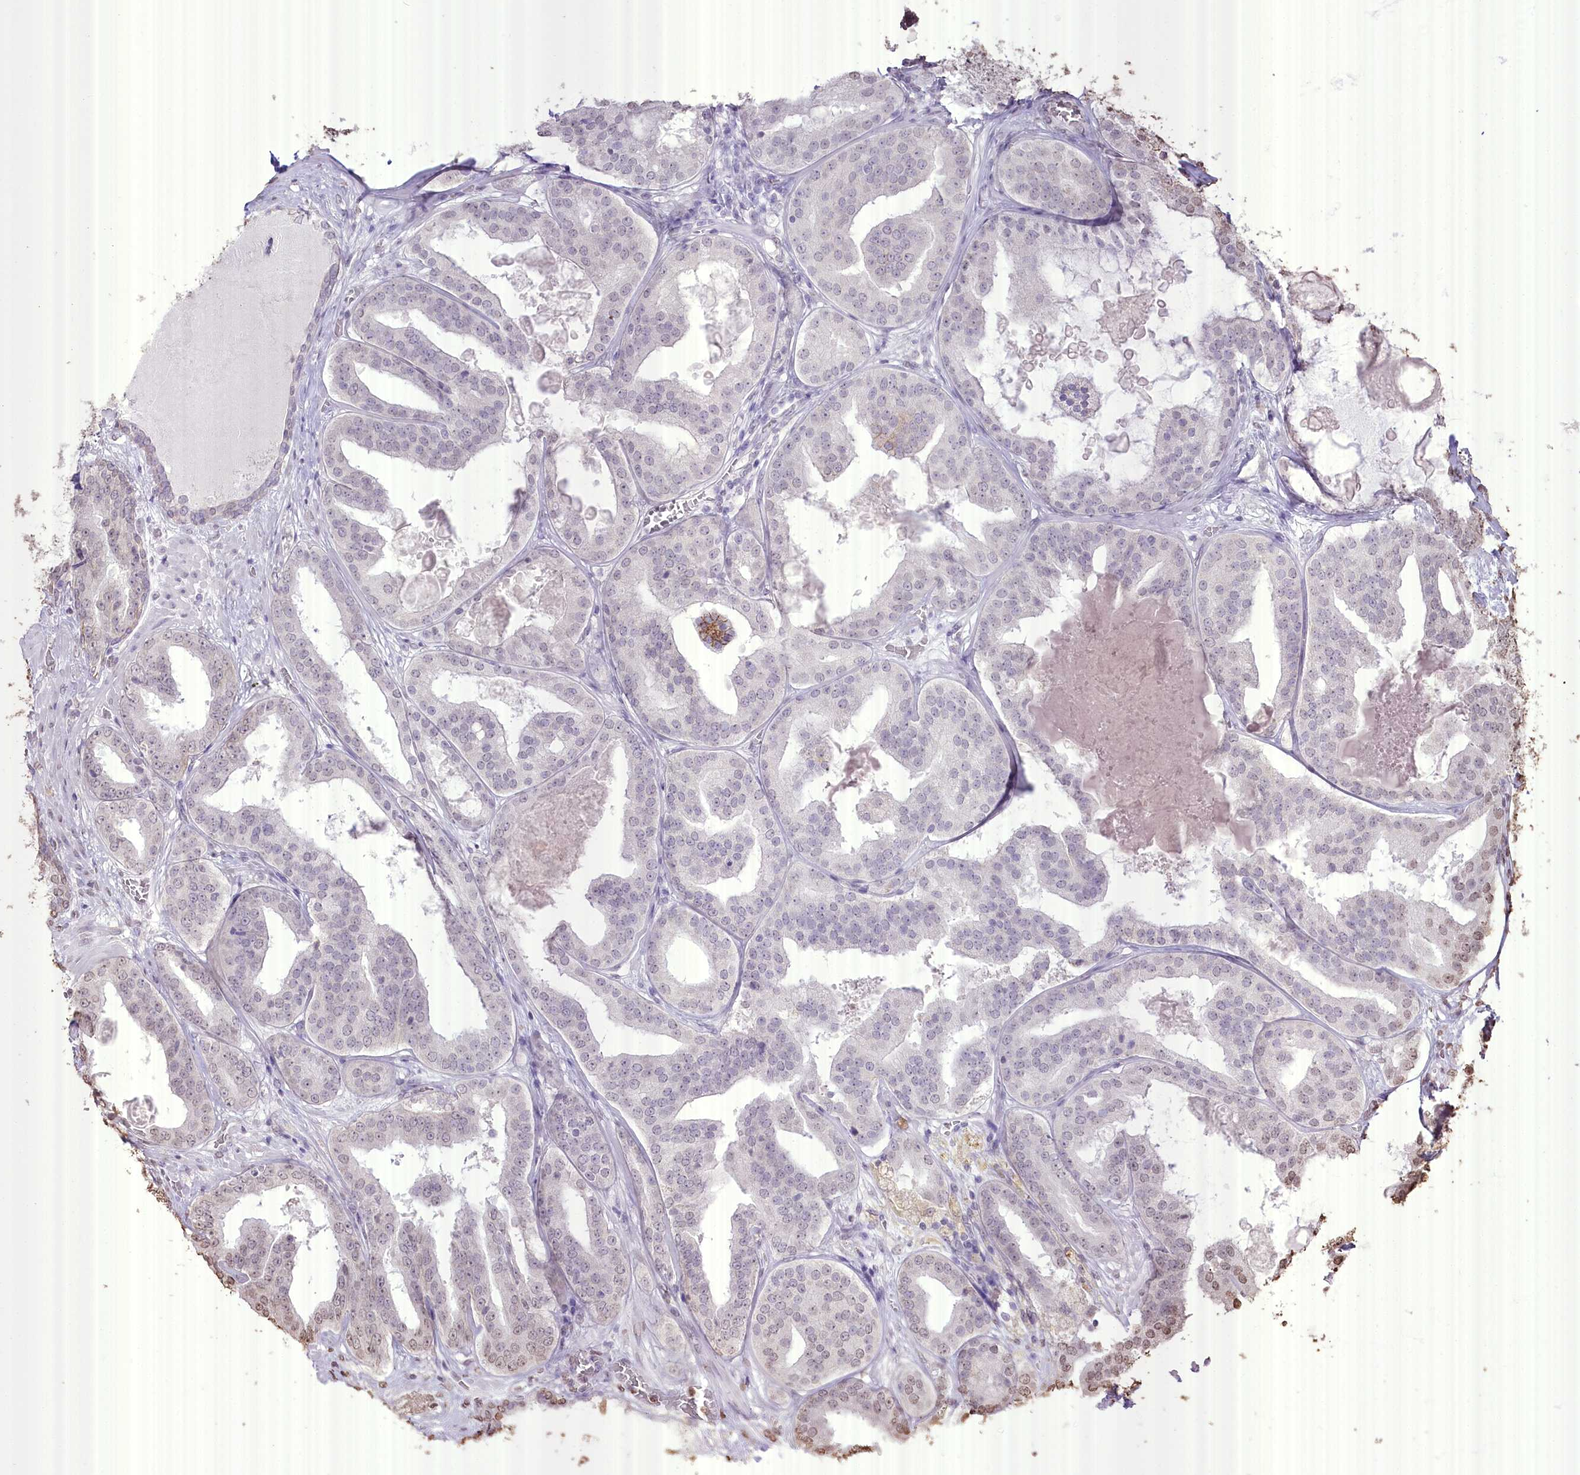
{"staining": {"intensity": "negative", "quantity": "none", "location": "none"}, "tissue": "prostate cancer", "cell_type": "Tumor cells", "image_type": "cancer", "snomed": [{"axis": "morphology", "description": "Adenocarcinoma, High grade"}, {"axis": "topography", "description": "Prostate"}], "caption": "DAB immunohistochemical staining of prostate high-grade adenocarcinoma displays no significant positivity in tumor cells.", "gene": "SLC39A10", "patient": {"sex": "male", "age": 57}}